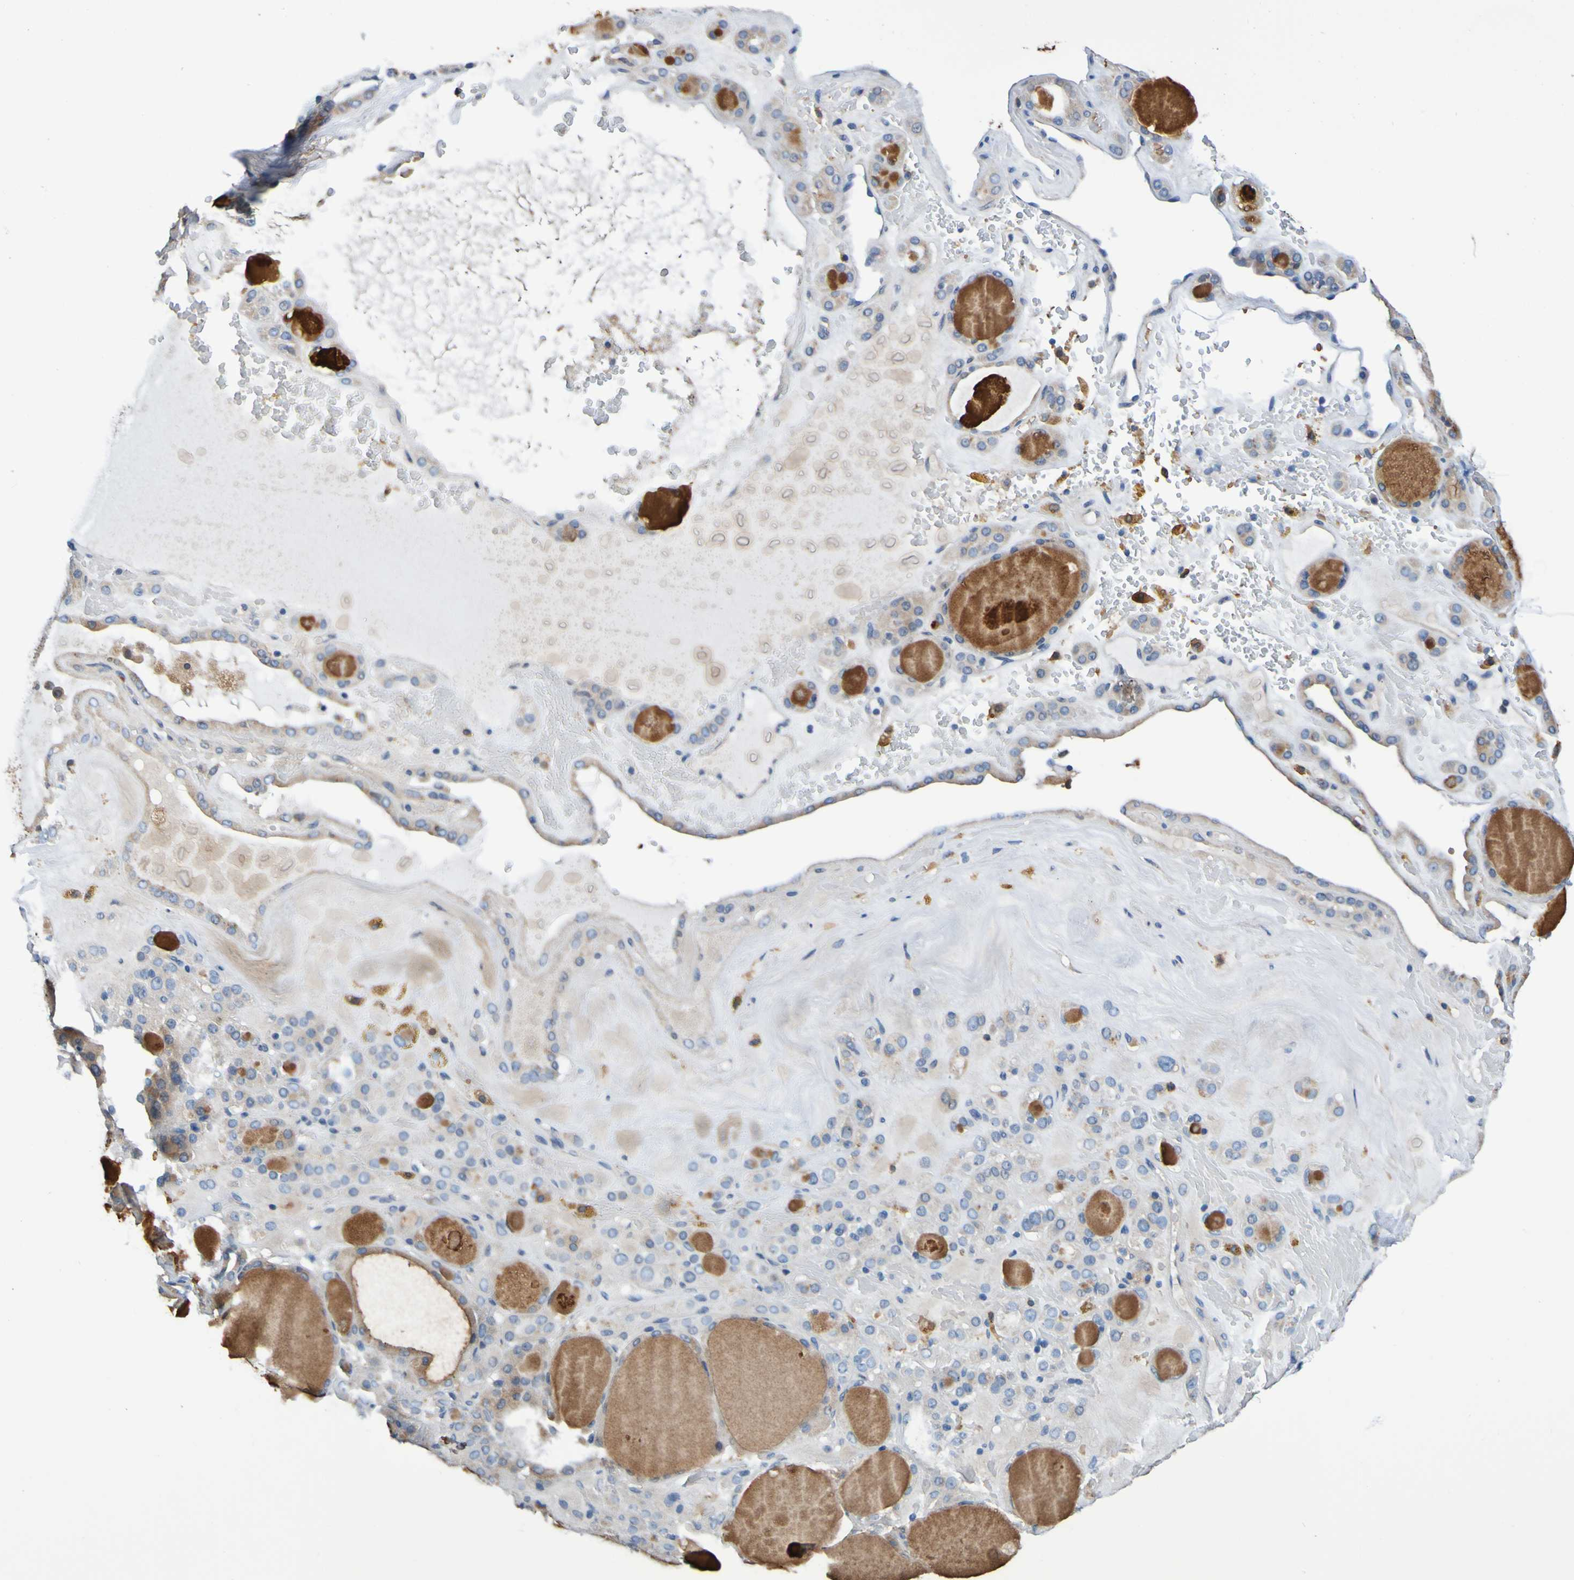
{"staining": {"intensity": "weak", "quantity": ">75%", "location": "cytoplasmic/membranous"}, "tissue": "thyroid gland", "cell_type": "Glandular cells", "image_type": "normal", "snomed": [{"axis": "morphology", "description": "Normal tissue, NOS"}, {"axis": "morphology", "description": "Carcinoma, NOS"}, {"axis": "topography", "description": "Thyroid gland"}], "caption": "An immunohistochemistry photomicrograph of normal tissue is shown. Protein staining in brown highlights weak cytoplasmic/membranous positivity in thyroid gland within glandular cells.", "gene": "METAP2", "patient": {"sex": "female", "age": 86}}